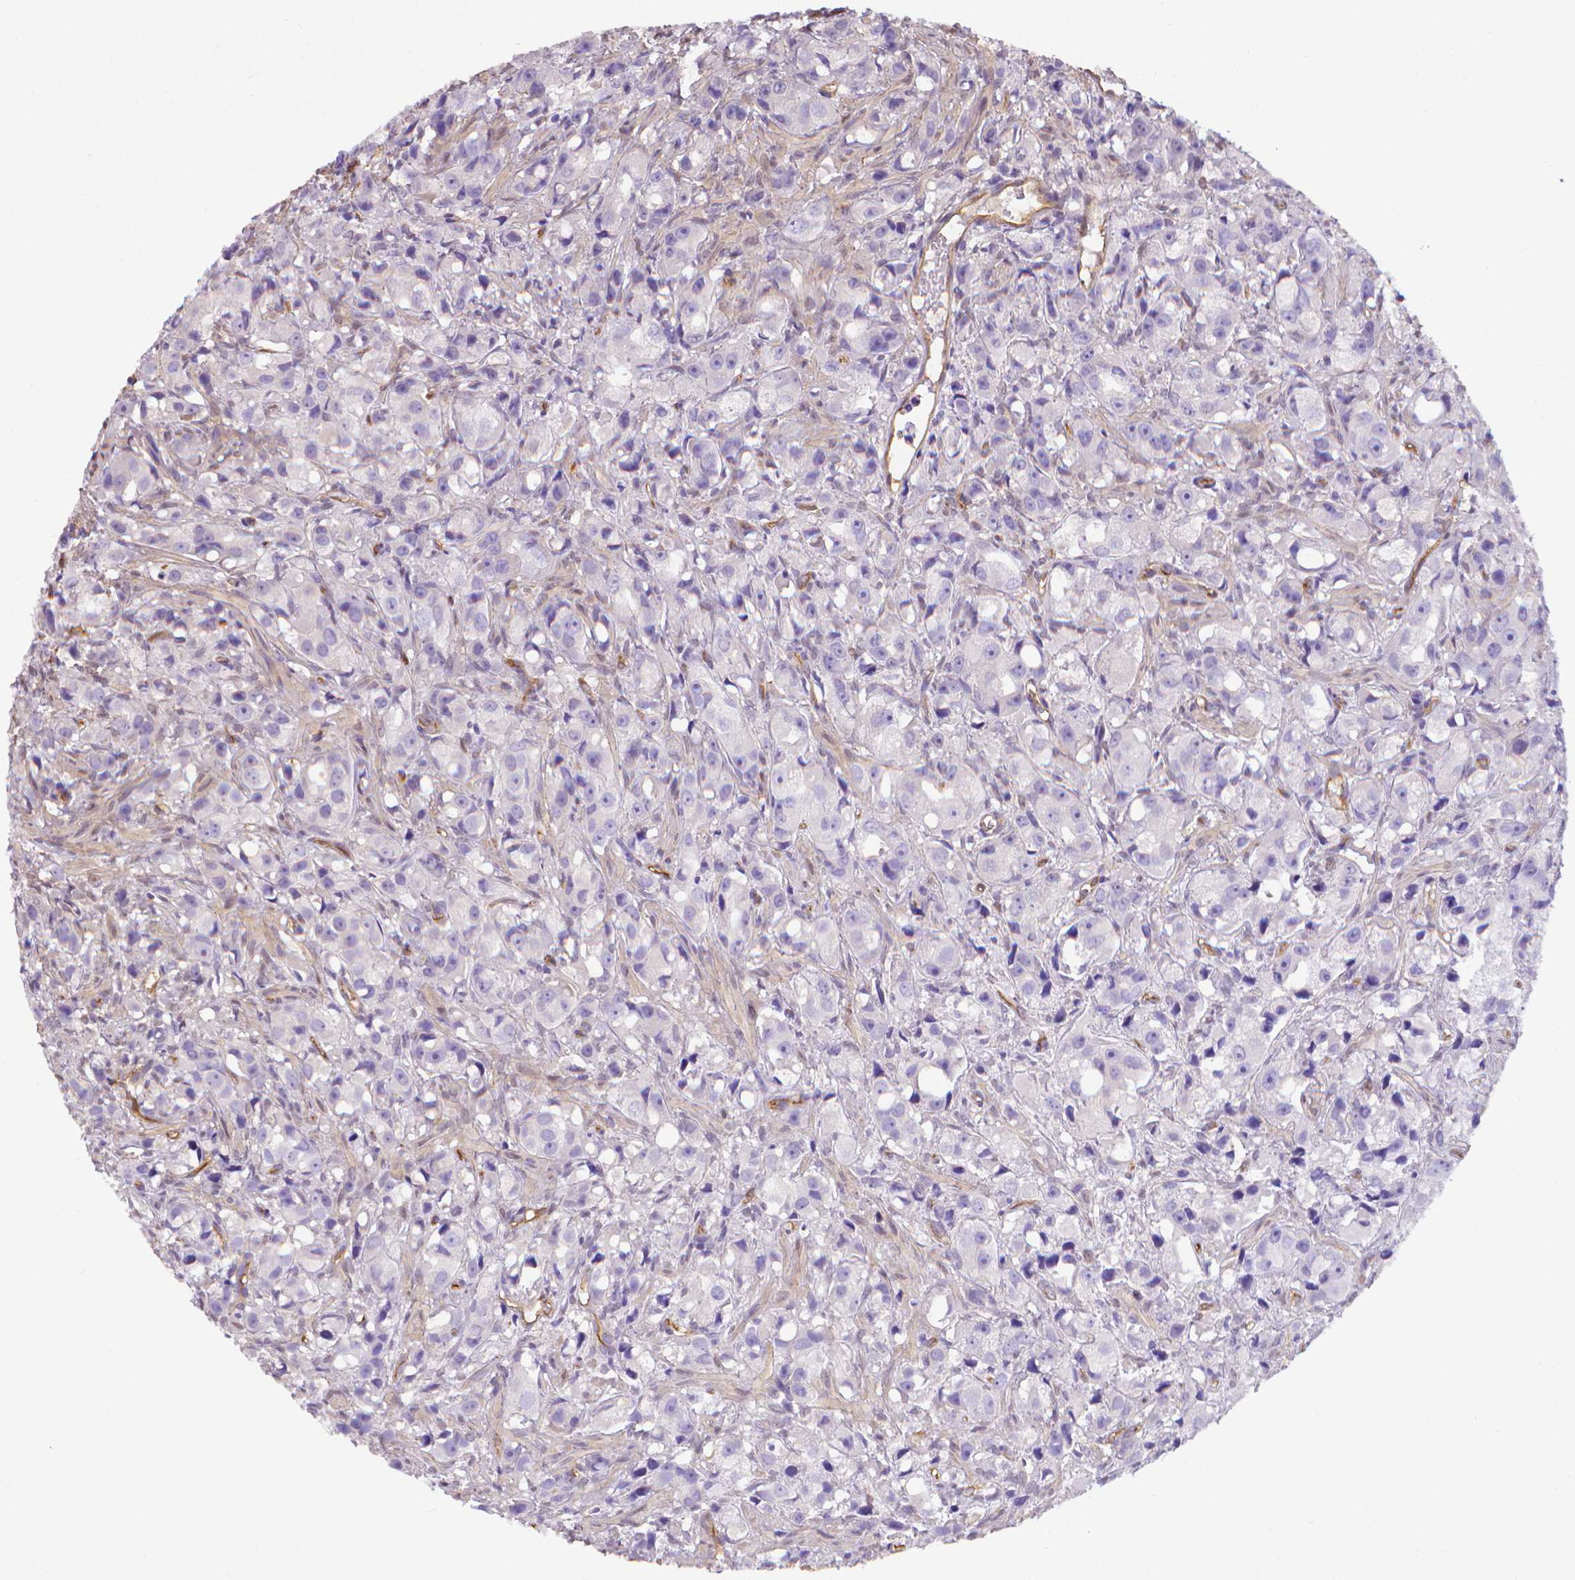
{"staining": {"intensity": "negative", "quantity": "none", "location": "none"}, "tissue": "prostate cancer", "cell_type": "Tumor cells", "image_type": "cancer", "snomed": [{"axis": "morphology", "description": "Adenocarcinoma, High grade"}, {"axis": "topography", "description": "Prostate"}], "caption": "Image shows no protein positivity in tumor cells of prostate cancer (high-grade adenocarcinoma) tissue. (Brightfield microscopy of DAB IHC at high magnification).", "gene": "CLIC4", "patient": {"sex": "male", "age": 75}}